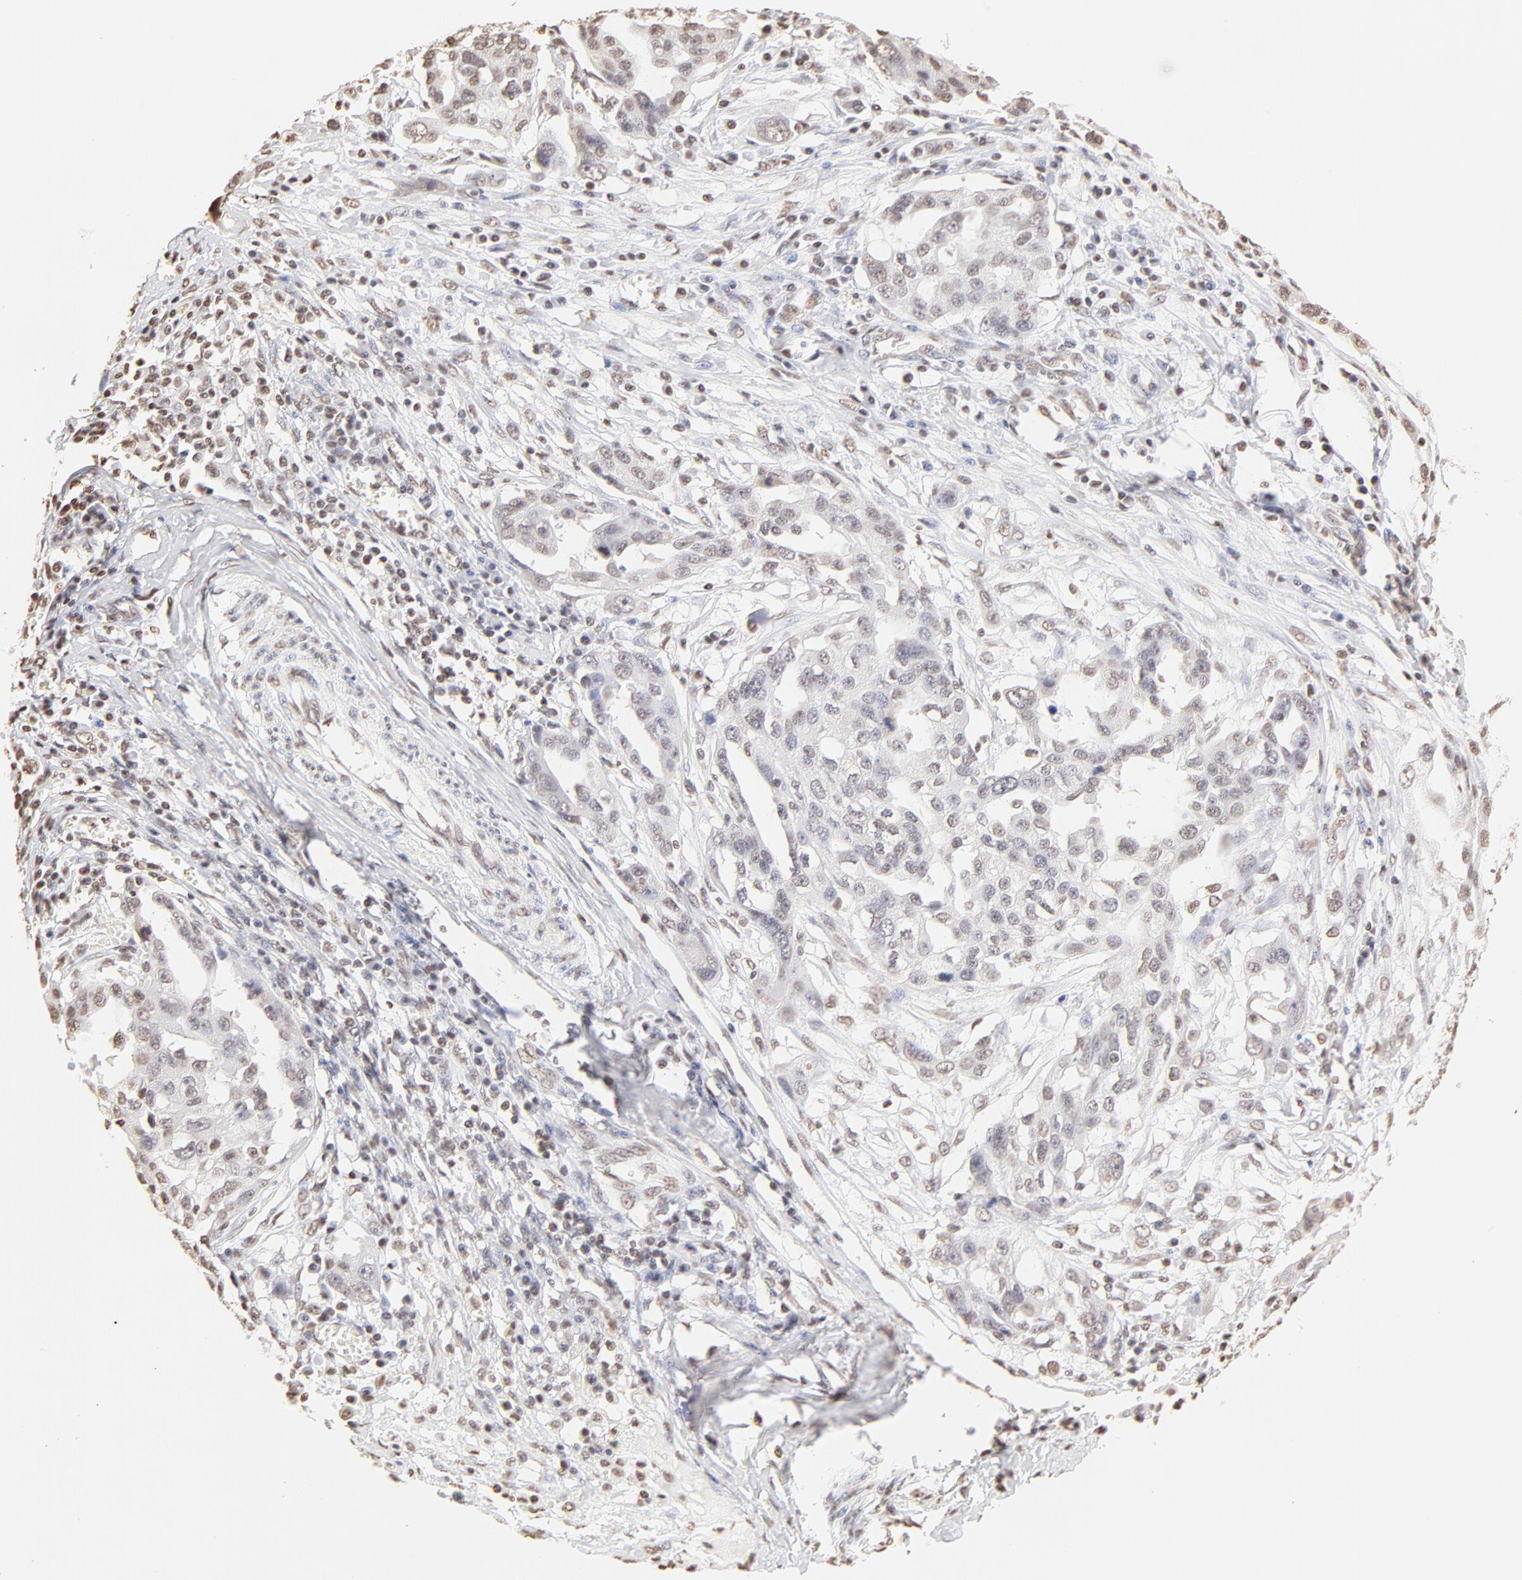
{"staining": {"intensity": "weak", "quantity": "25%-75%", "location": "nuclear"}, "tissue": "ovarian cancer", "cell_type": "Tumor cells", "image_type": "cancer", "snomed": [{"axis": "morphology", "description": "Carcinoma, endometroid"}, {"axis": "topography", "description": "Ovary"}], "caption": "High-power microscopy captured an IHC photomicrograph of ovarian cancer (endometroid carcinoma), revealing weak nuclear expression in approximately 25%-75% of tumor cells.", "gene": "ZNF540", "patient": {"sex": "female", "age": 75}}